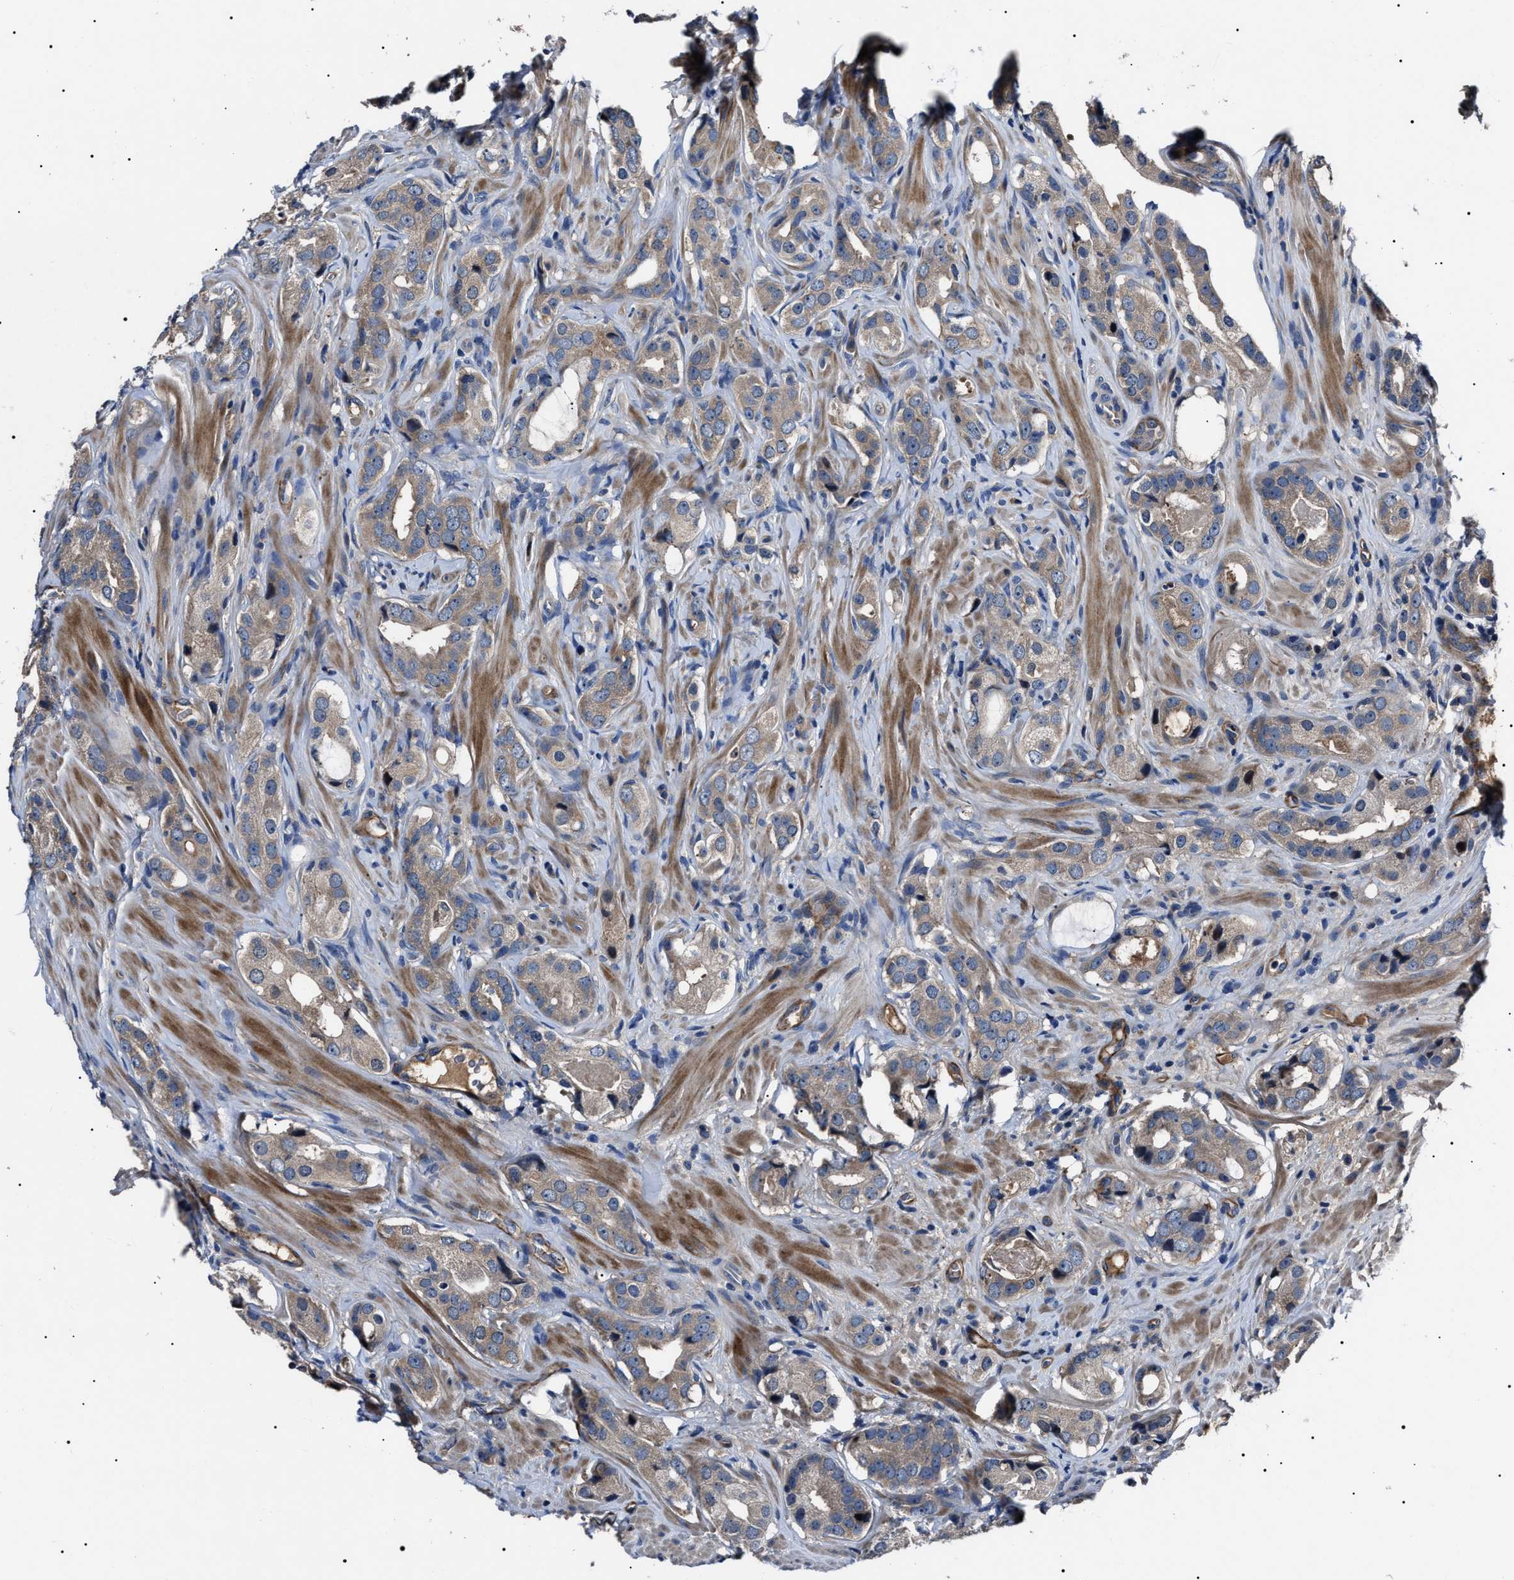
{"staining": {"intensity": "weak", "quantity": ">75%", "location": "cytoplasmic/membranous"}, "tissue": "prostate cancer", "cell_type": "Tumor cells", "image_type": "cancer", "snomed": [{"axis": "morphology", "description": "Adenocarcinoma, High grade"}, {"axis": "topography", "description": "Prostate"}], "caption": "IHC (DAB) staining of high-grade adenocarcinoma (prostate) reveals weak cytoplasmic/membranous protein staining in about >75% of tumor cells. (Stains: DAB (3,3'-diaminobenzidine) in brown, nuclei in blue, Microscopy: brightfield microscopy at high magnification).", "gene": "IFT81", "patient": {"sex": "male", "age": 63}}